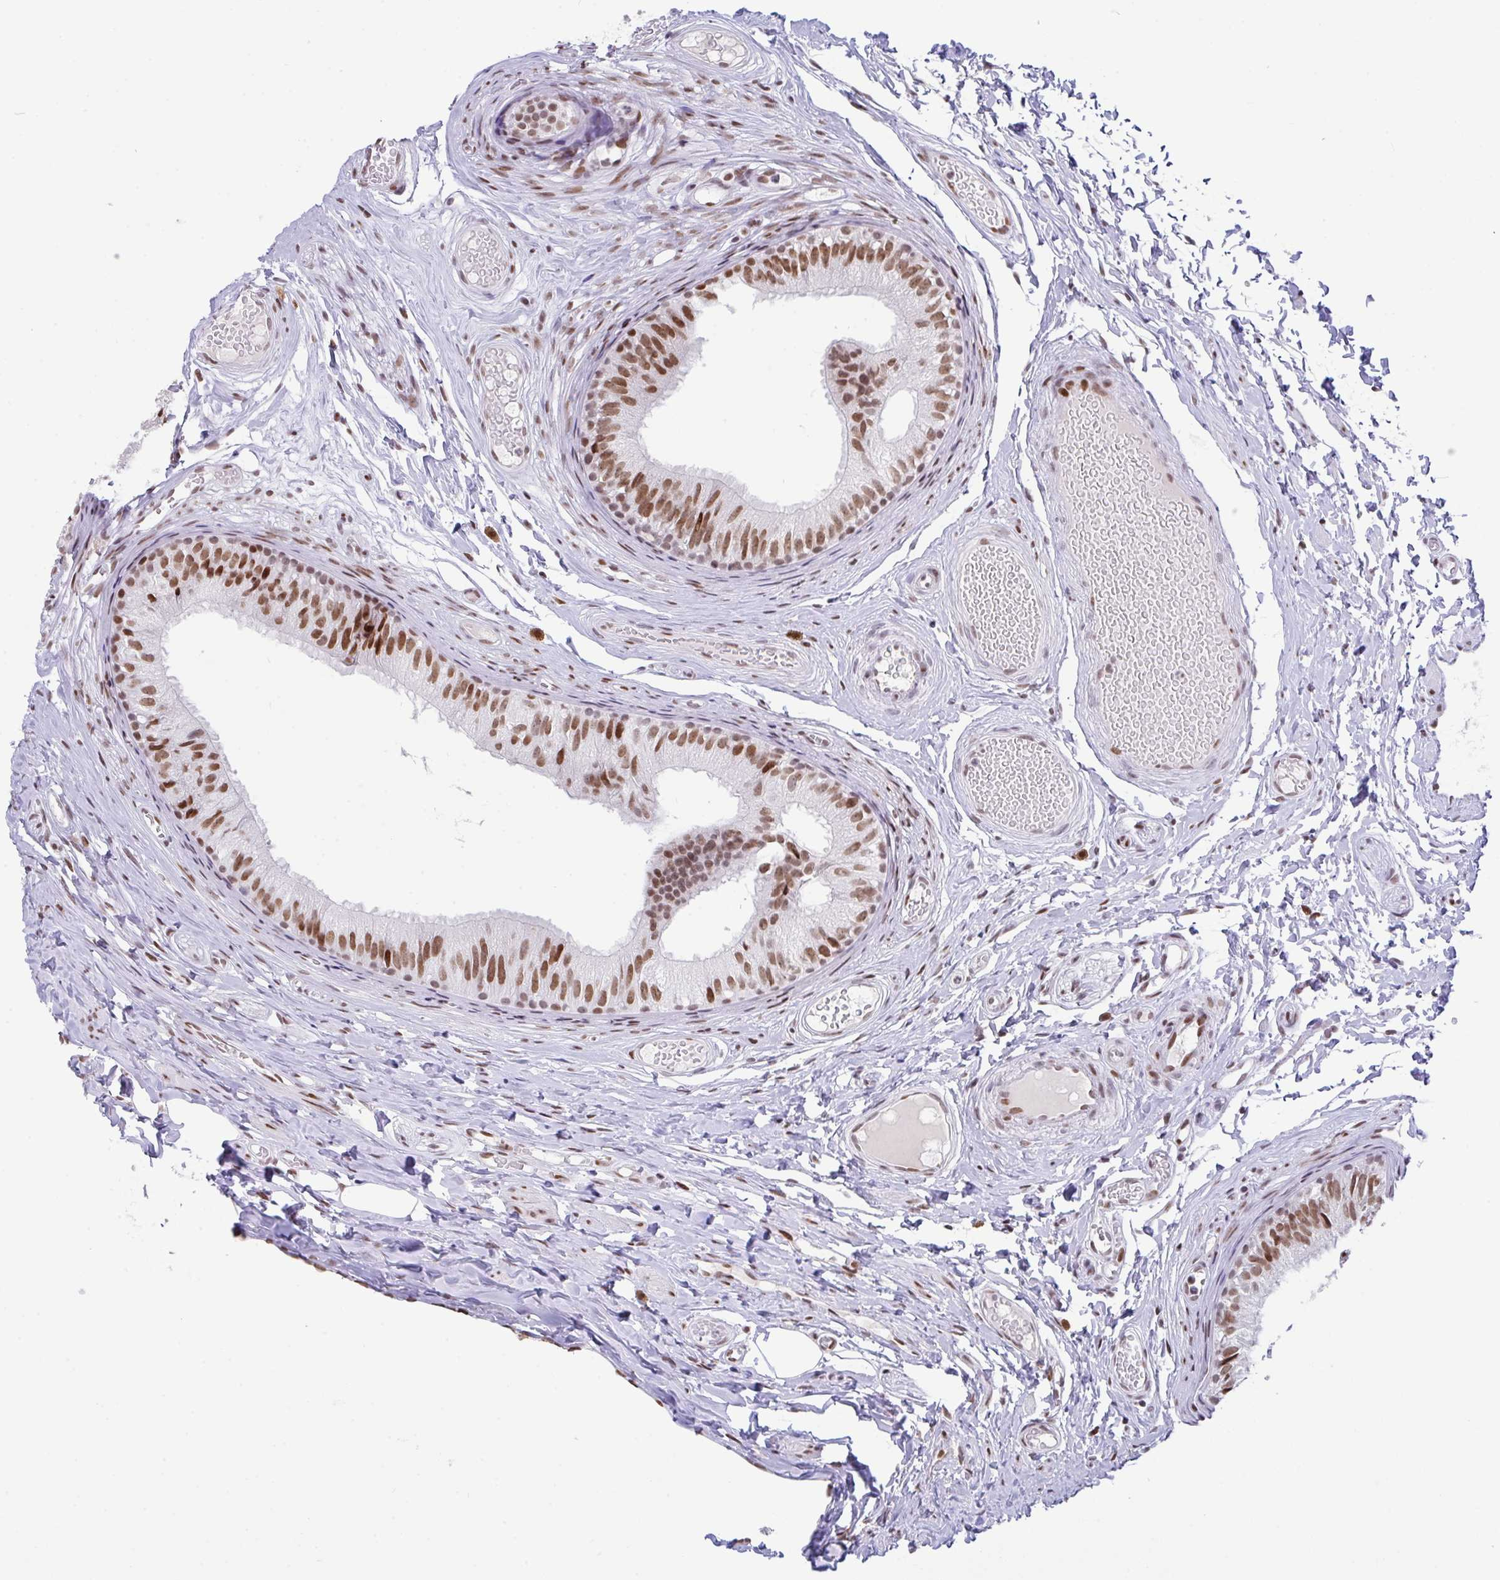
{"staining": {"intensity": "moderate", "quantity": ">75%", "location": "nuclear"}, "tissue": "epididymis", "cell_type": "Glandular cells", "image_type": "normal", "snomed": [{"axis": "morphology", "description": "Normal tissue, NOS"}, {"axis": "morphology", "description": "Seminoma, NOS"}, {"axis": "topography", "description": "Testis"}, {"axis": "topography", "description": "Epididymis"}], "caption": "A brown stain shows moderate nuclear positivity of a protein in glandular cells of unremarkable human epididymis. Ihc stains the protein in brown and the nuclei are stained blue.", "gene": "CLP1", "patient": {"sex": "male", "age": 34}}